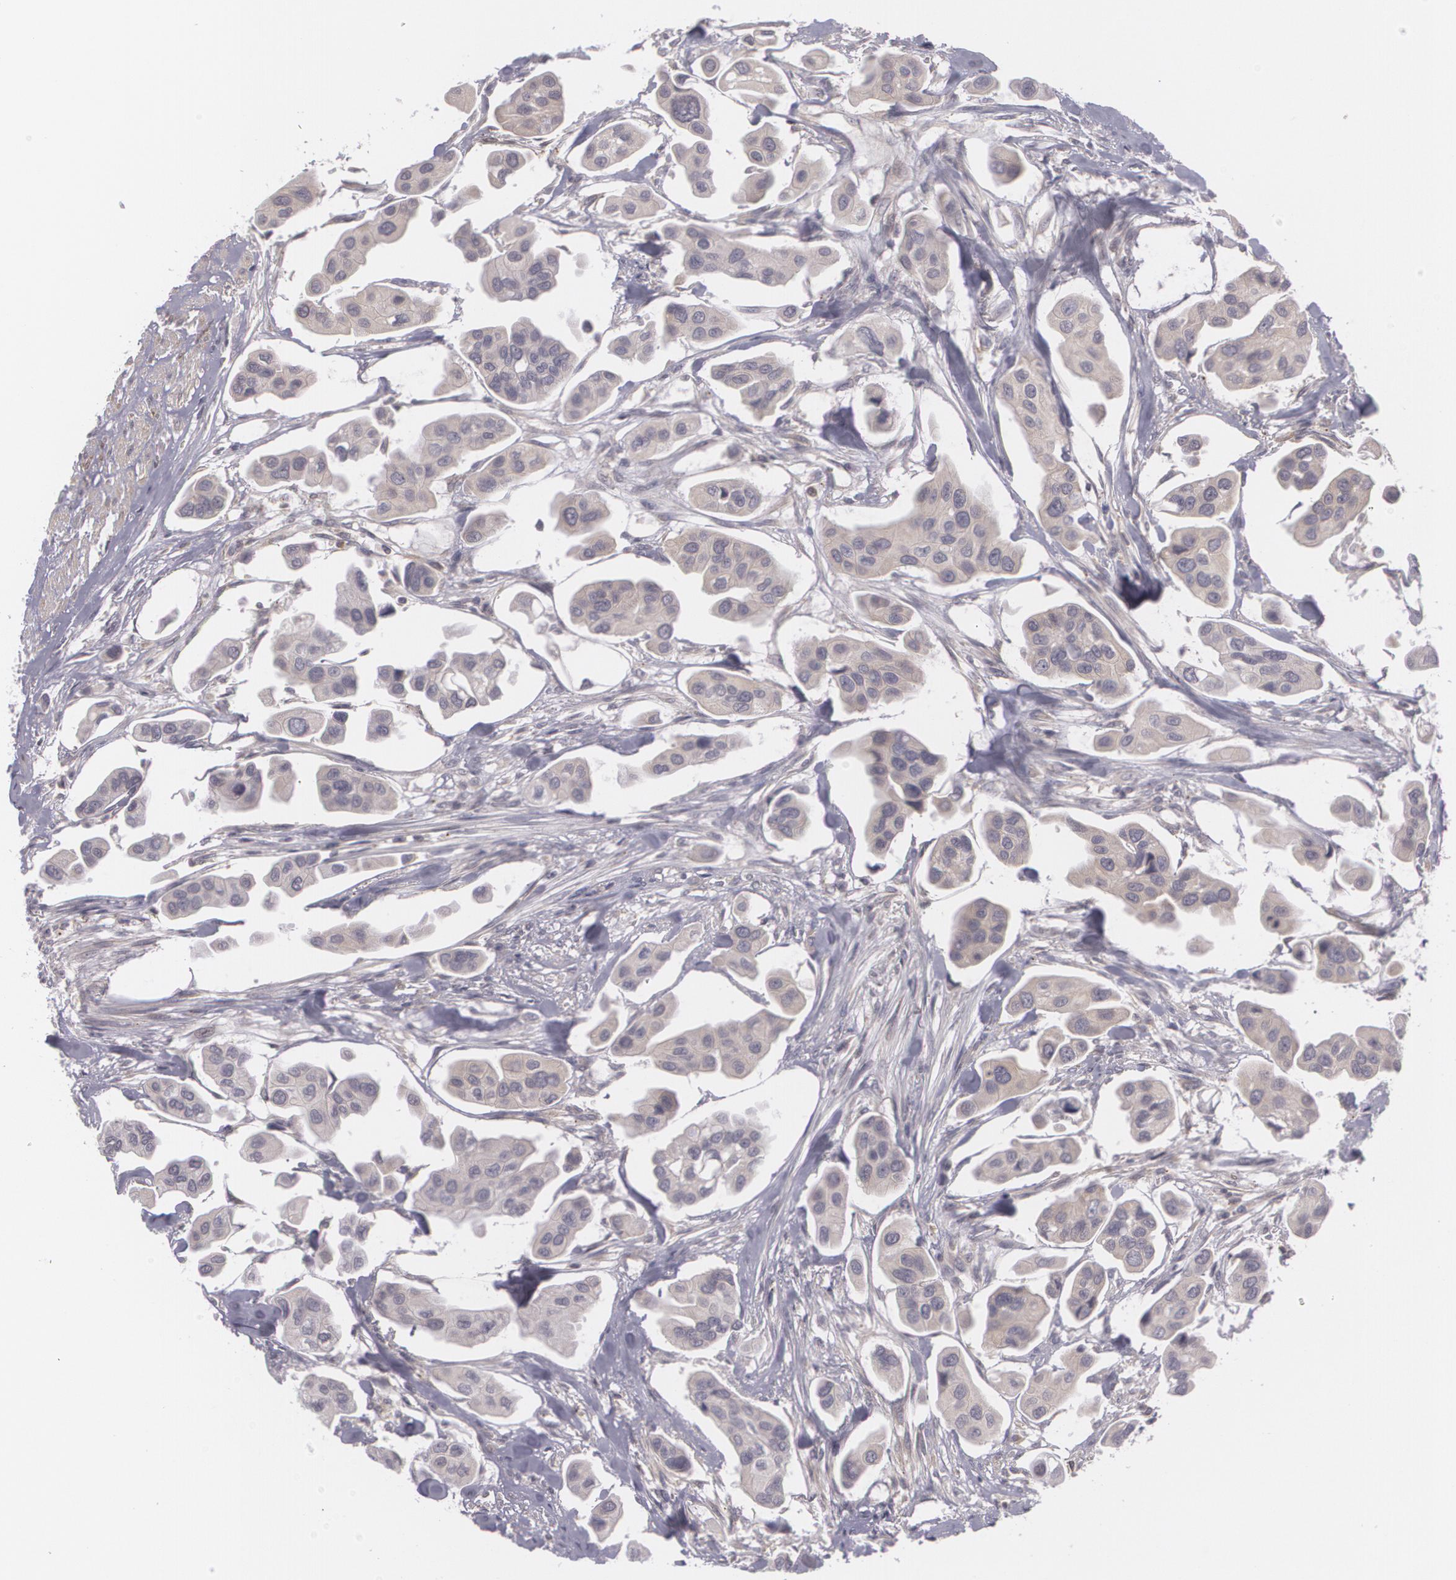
{"staining": {"intensity": "weak", "quantity": "25%-75%", "location": "cytoplasmic/membranous"}, "tissue": "urothelial cancer", "cell_type": "Tumor cells", "image_type": "cancer", "snomed": [{"axis": "morphology", "description": "Adenocarcinoma, NOS"}, {"axis": "topography", "description": "Urinary bladder"}], "caption": "Urothelial cancer was stained to show a protein in brown. There is low levels of weak cytoplasmic/membranous expression in approximately 25%-75% of tumor cells.", "gene": "BIN1", "patient": {"sex": "male", "age": 61}}